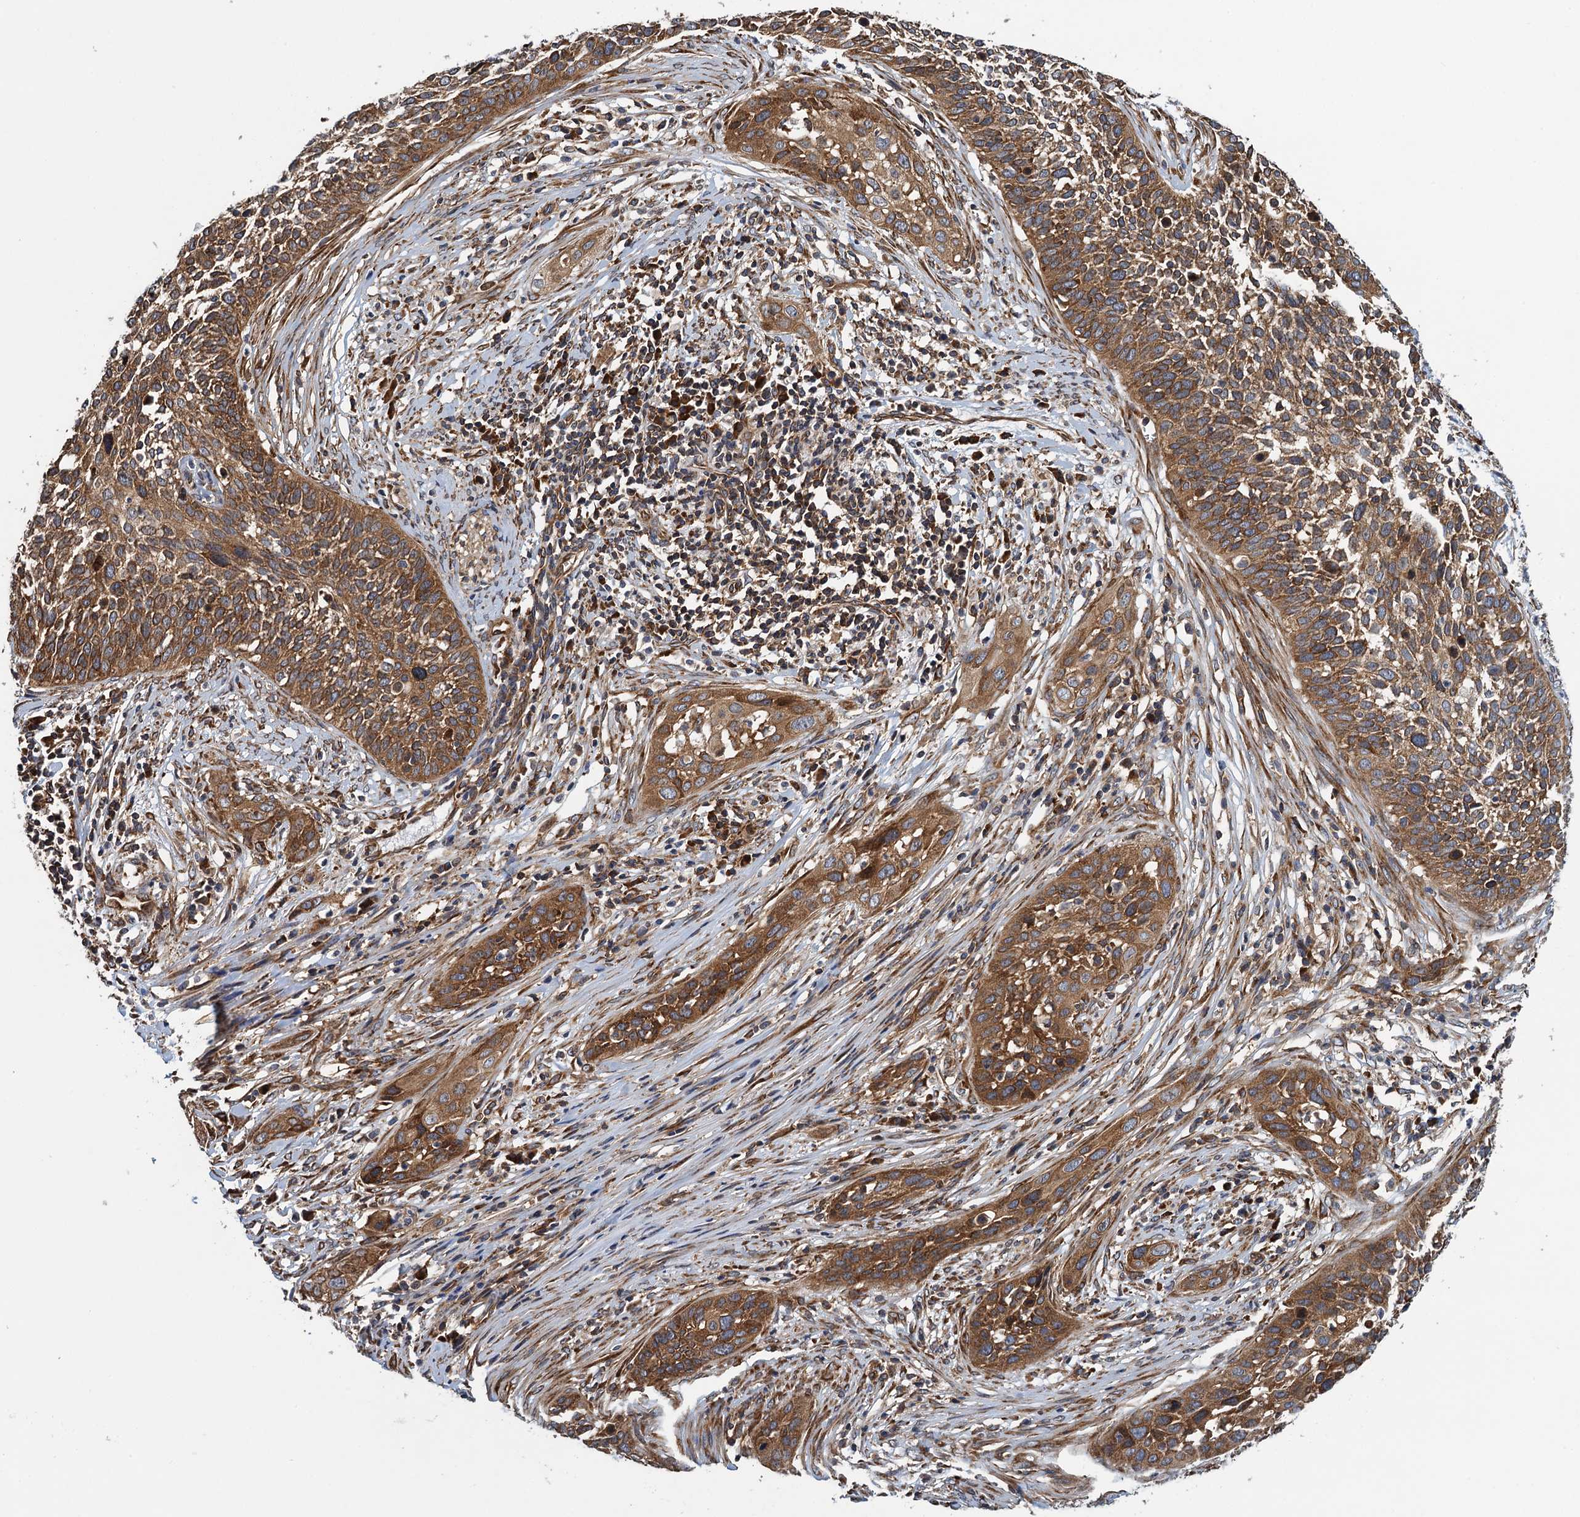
{"staining": {"intensity": "moderate", "quantity": ">75%", "location": "cytoplasmic/membranous"}, "tissue": "cervical cancer", "cell_type": "Tumor cells", "image_type": "cancer", "snomed": [{"axis": "morphology", "description": "Squamous cell carcinoma, NOS"}, {"axis": "topography", "description": "Cervix"}], "caption": "An immunohistochemistry (IHC) micrograph of tumor tissue is shown. Protein staining in brown highlights moderate cytoplasmic/membranous positivity in squamous cell carcinoma (cervical) within tumor cells.", "gene": "MDM1", "patient": {"sex": "female", "age": 34}}